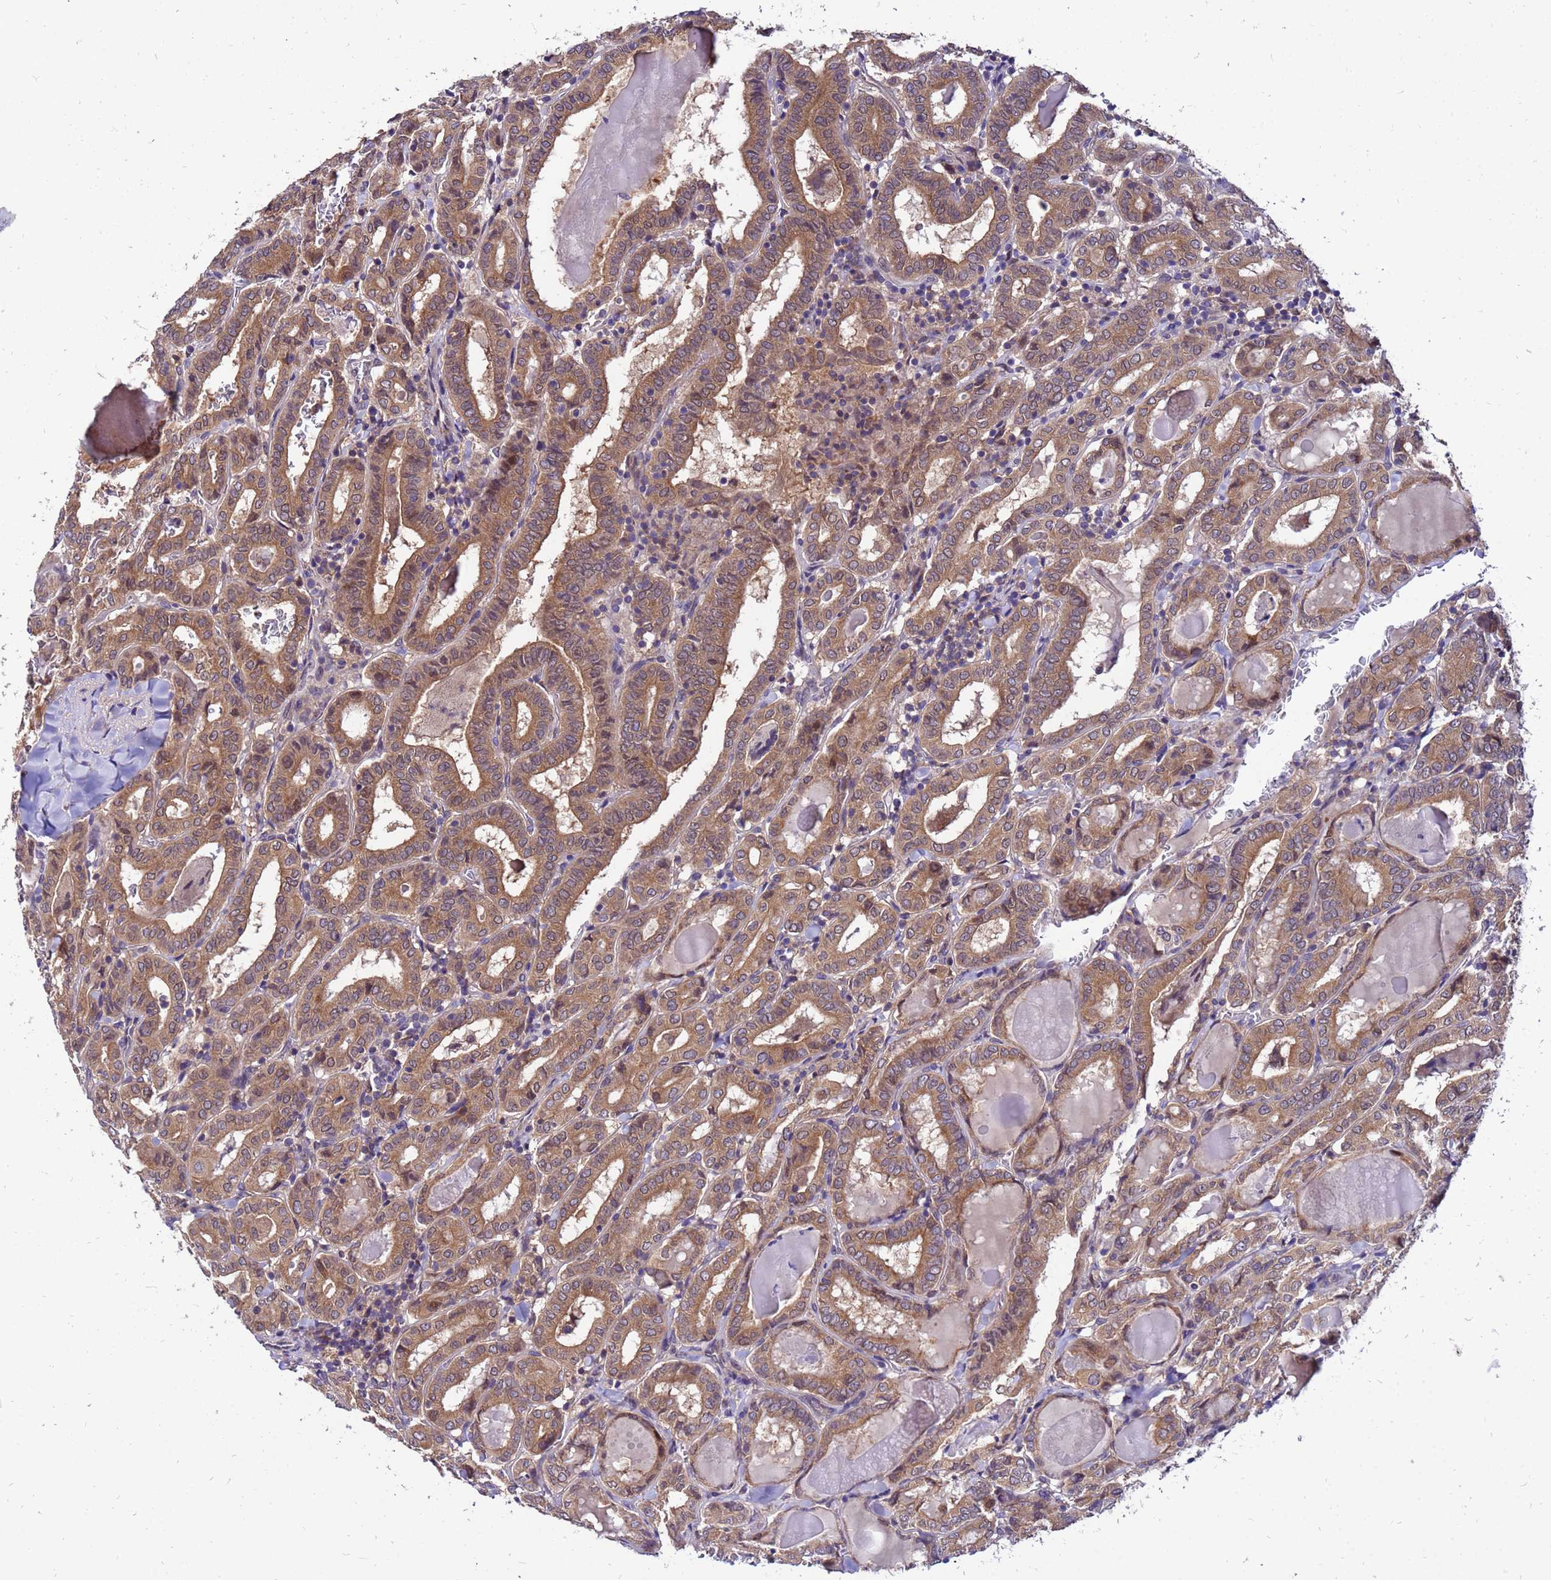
{"staining": {"intensity": "moderate", "quantity": ">75%", "location": "cytoplasmic/membranous"}, "tissue": "thyroid cancer", "cell_type": "Tumor cells", "image_type": "cancer", "snomed": [{"axis": "morphology", "description": "Papillary adenocarcinoma, NOS"}, {"axis": "topography", "description": "Thyroid gland"}], "caption": "Immunohistochemistry (IHC) of thyroid cancer exhibits medium levels of moderate cytoplasmic/membranous staining in about >75% of tumor cells.", "gene": "GET3", "patient": {"sex": "female", "age": 72}}